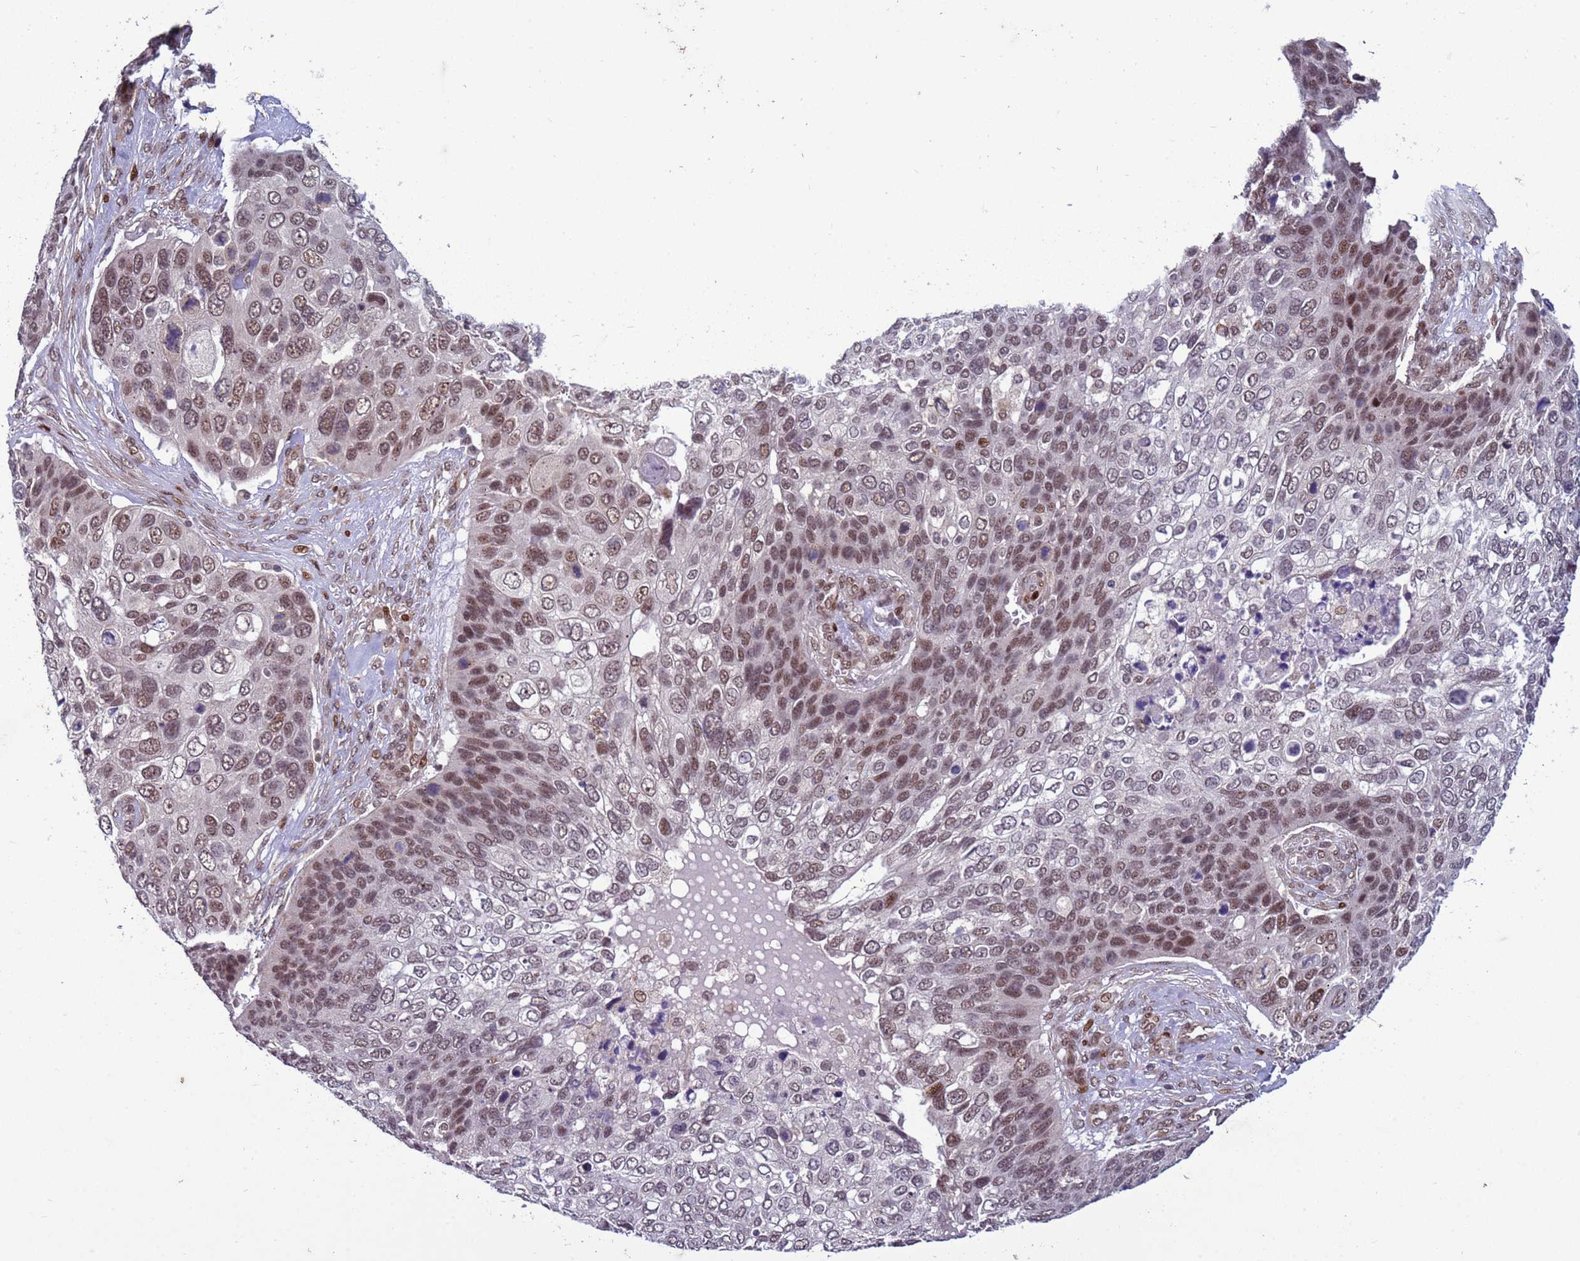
{"staining": {"intensity": "moderate", "quantity": ">75%", "location": "nuclear"}, "tissue": "skin cancer", "cell_type": "Tumor cells", "image_type": "cancer", "snomed": [{"axis": "morphology", "description": "Basal cell carcinoma"}, {"axis": "topography", "description": "Skin"}], "caption": "Immunohistochemical staining of skin cancer displays medium levels of moderate nuclear protein staining in about >75% of tumor cells.", "gene": "SHC3", "patient": {"sex": "female", "age": 74}}